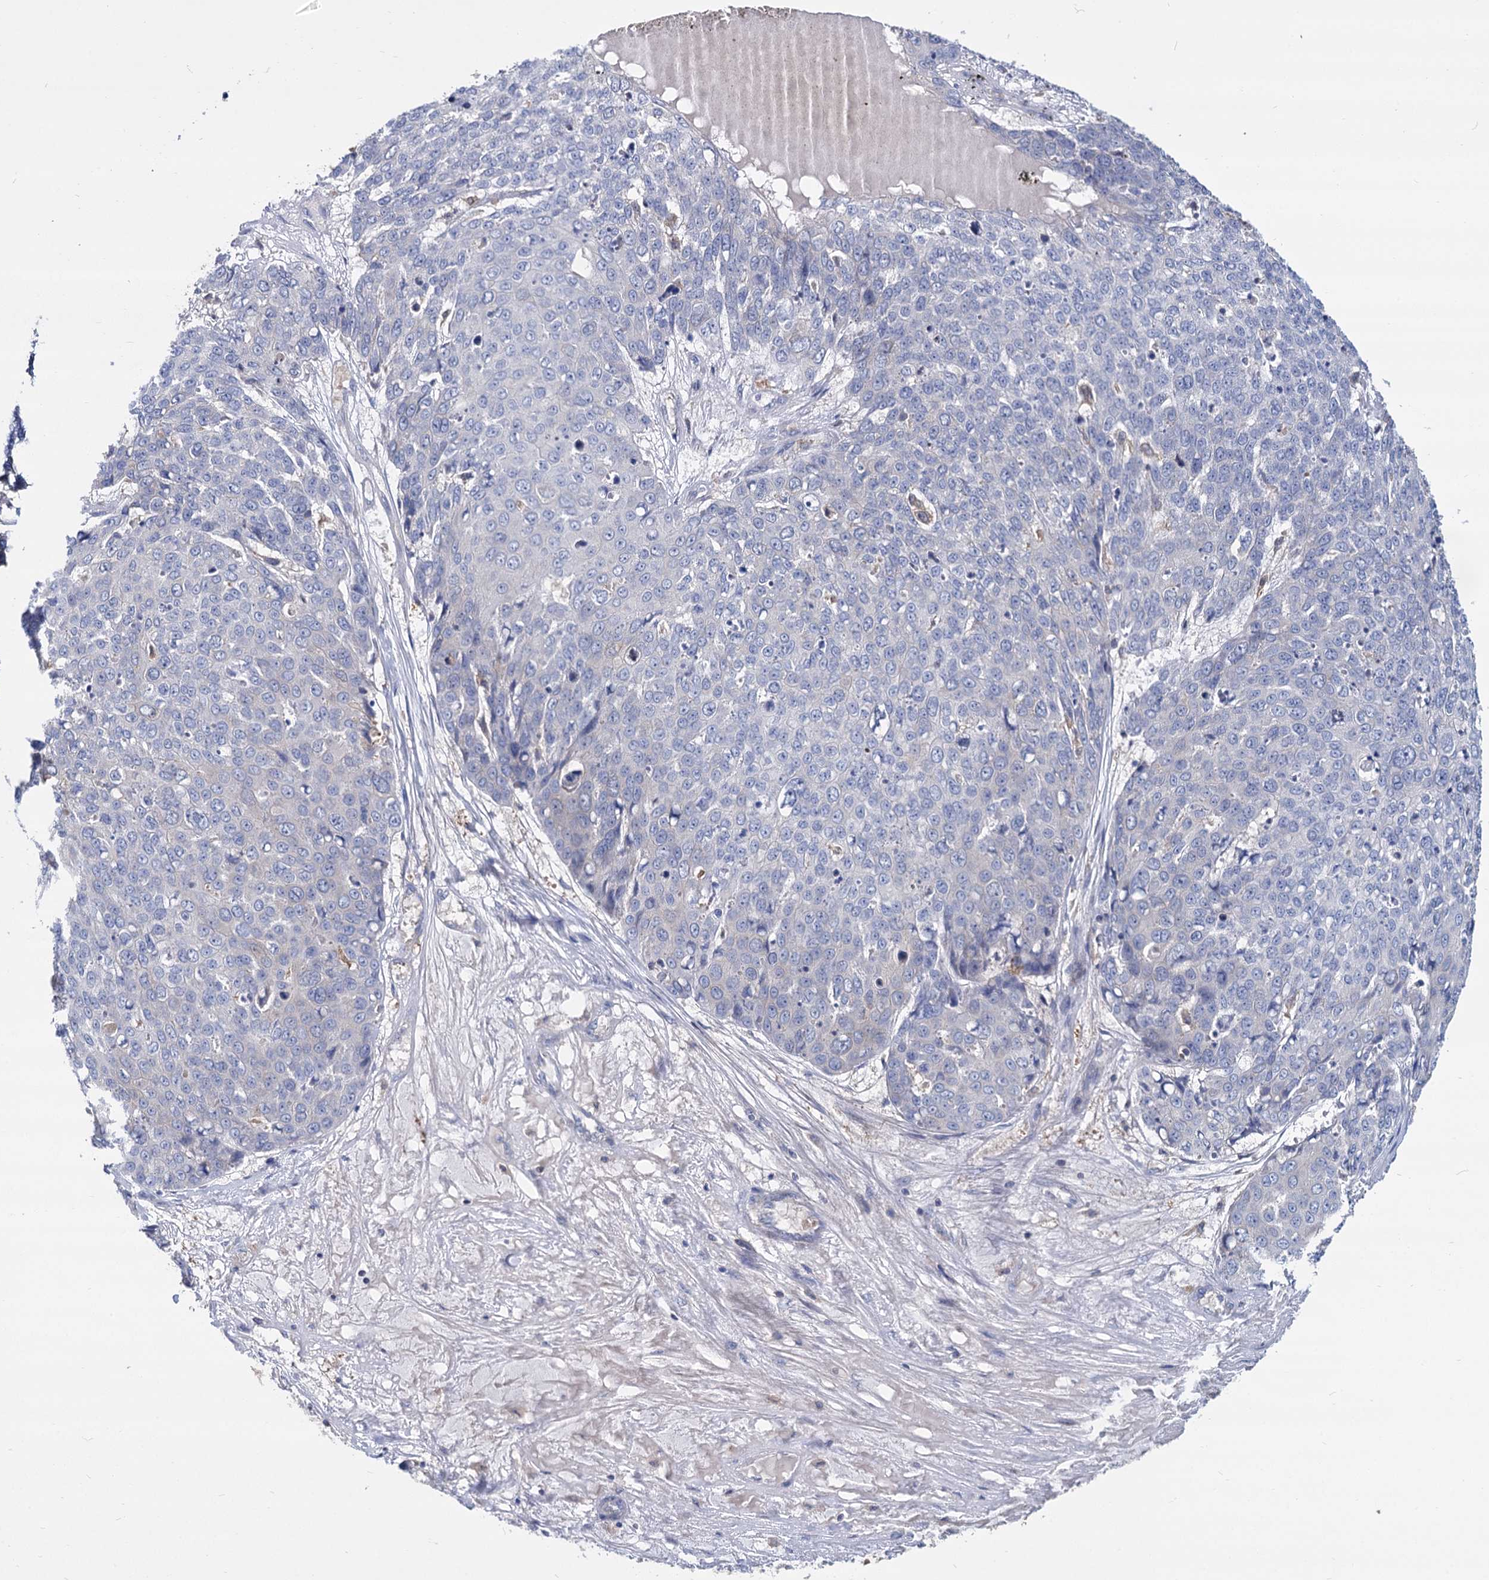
{"staining": {"intensity": "negative", "quantity": "none", "location": "none"}, "tissue": "skin cancer", "cell_type": "Tumor cells", "image_type": "cancer", "snomed": [{"axis": "morphology", "description": "Squamous cell carcinoma, NOS"}, {"axis": "topography", "description": "Skin"}], "caption": "Tumor cells are negative for brown protein staining in skin cancer.", "gene": "GCLC", "patient": {"sex": "male", "age": 71}}